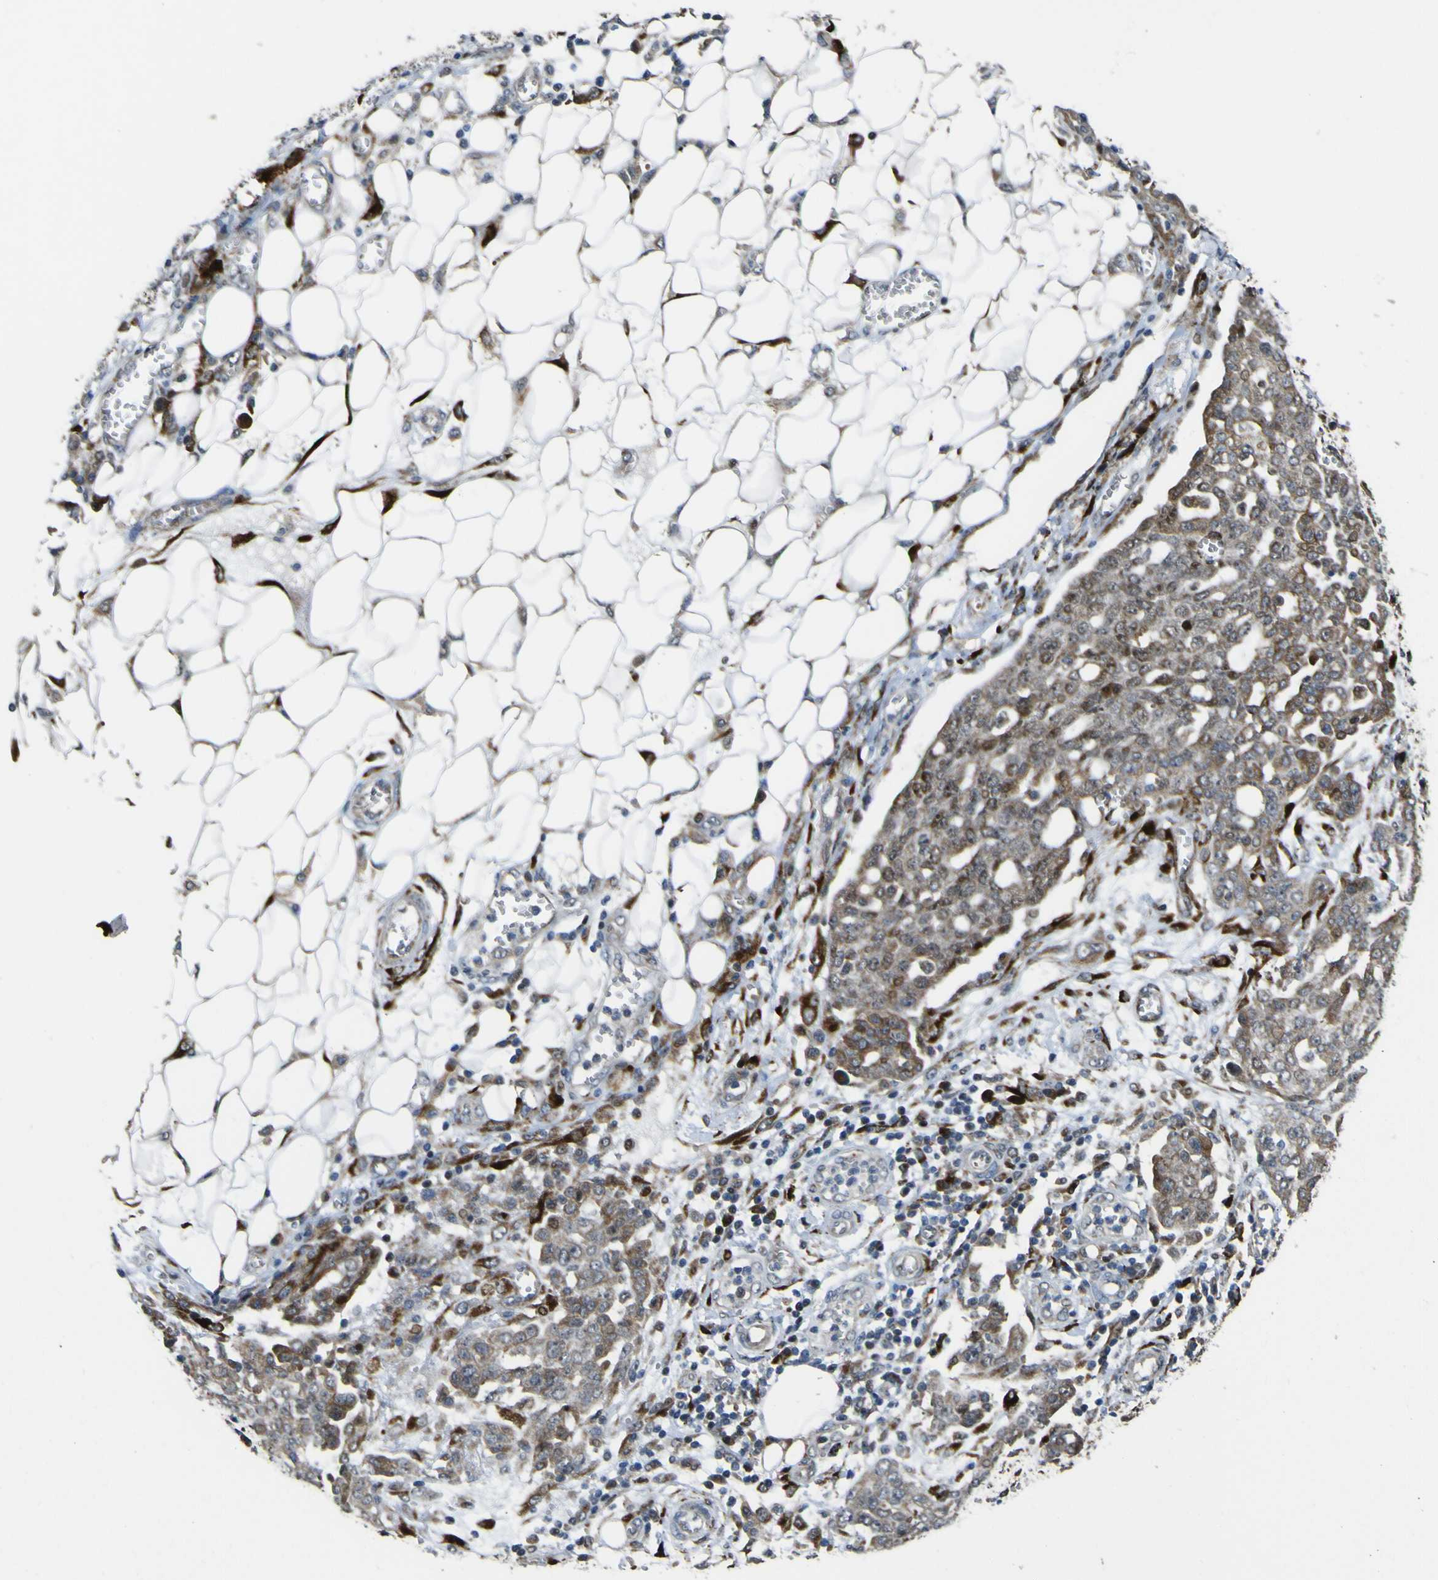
{"staining": {"intensity": "moderate", "quantity": "25%-75%", "location": "cytoplasmic/membranous,nuclear"}, "tissue": "ovarian cancer", "cell_type": "Tumor cells", "image_type": "cancer", "snomed": [{"axis": "morphology", "description": "Cystadenocarcinoma, serous, NOS"}, {"axis": "topography", "description": "Soft tissue"}, {"axis": "topography", "description": "Ovary"}], "caption": "This image shows immunohistochemistry staining of human ovarian serous cystadenocarcinoma, with medium moderate cytoplasmic/membranous and nuclear positivity in about 25%-75% of tumor cells.", "gene": "LBHD1", "patient": {"sex": "female", "age": 57}}